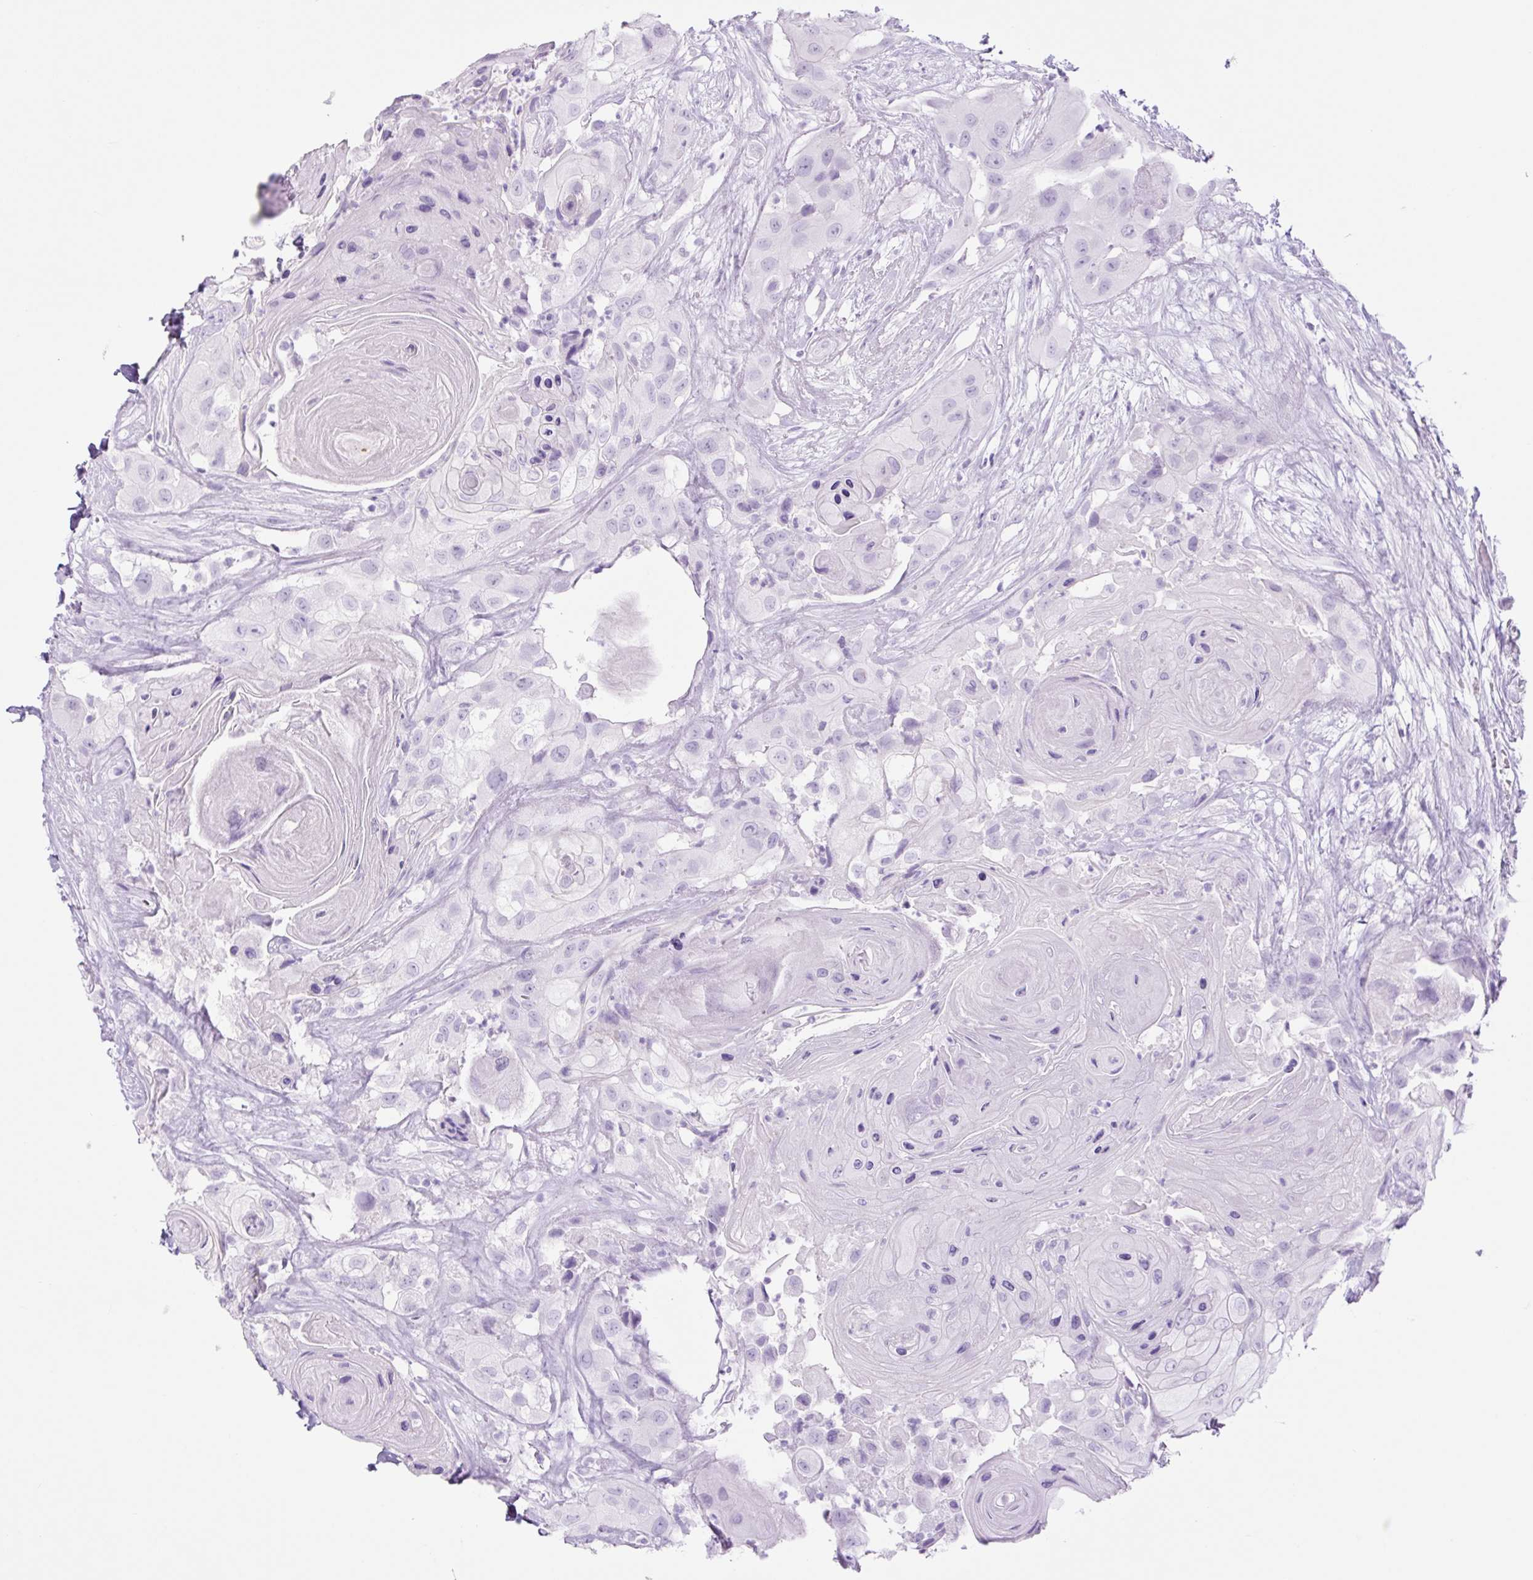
{"staining": {"intensity": "negative", "quantity": "none", "location": "none"}, "tissue": "head and neck cancer", "cell_type": "Tumor cells", "image_type": "cancer", "snomed": [{"axis": "morphology", "description": "Squamous cell carcinoma, NOS"}, {"axis": "topography", "description": "Head-Neck"}], "caption": "Tumor cells show no significant staining in head and neck squamous cell carcinoma.", "gene": "TFF2", "patient": {"sex": "male", "age": 83}}